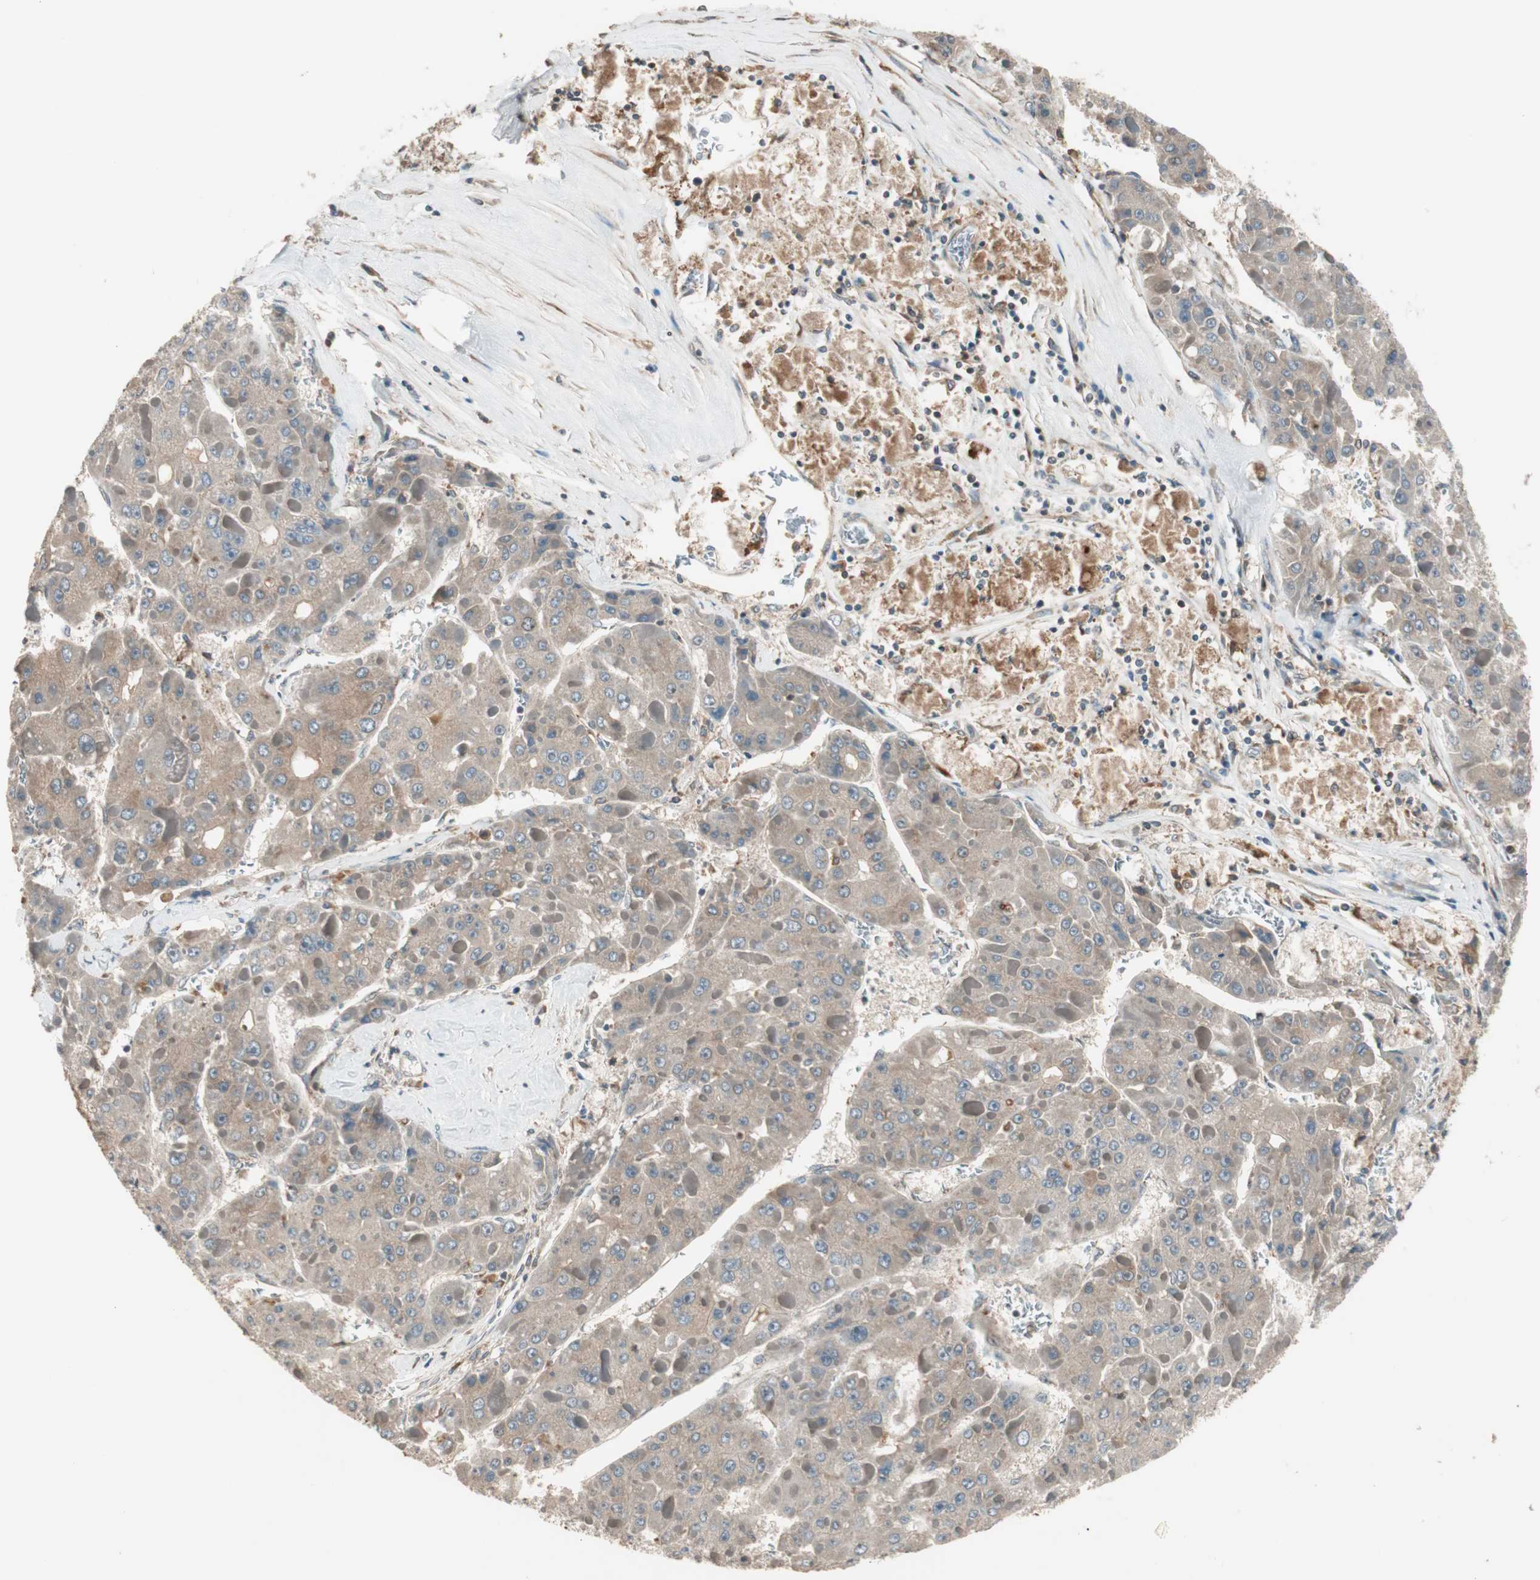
{"staining": {"intensity": "weak", "quantity": "25%-75%", "location": "cytoplasmic/membranous"}, "tissue": "liver cancer", "cell_type": "Tumor cells", "image_type": "cancer", "snomed": [{"axis": "morphology", "description": "Carcinoma, Hepatocellular, NOS"}, {"axis": "topography", "description": "Liver"}], "caption": "Immunohistochemical staining of liver hepatocellular carcinoma exhibits low levels of weak cytoplasmic/membranous protein positivity in approximately 25%-75% of tumor cells. (brown staining indicates protein expression, while blue staining denotes nuclei).", "gene": "ATP6AP2", "patient": {"sex": "female", "age": 73}}